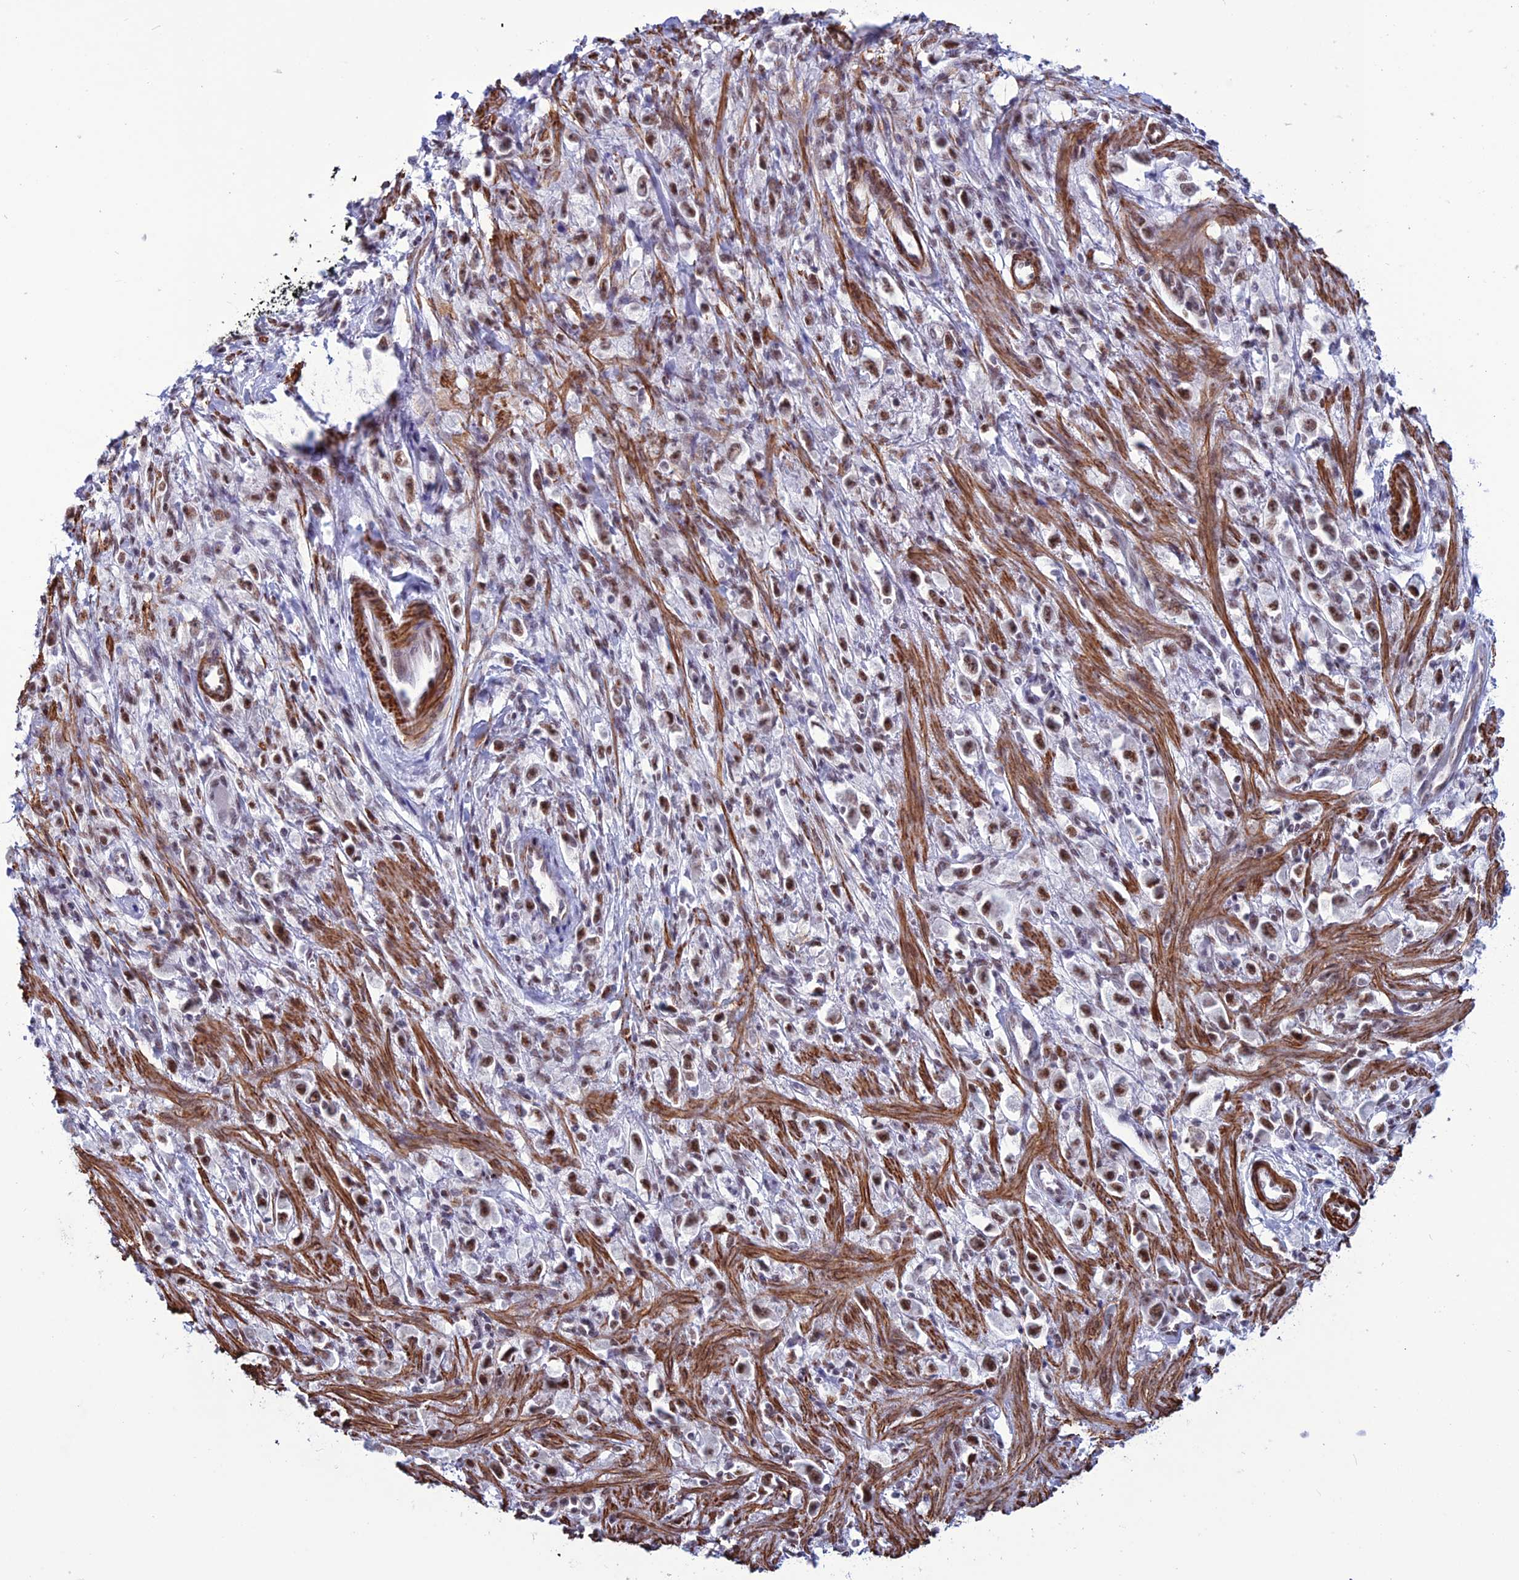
{"staining": {"intensity": "moderate", "quantity": ">75%", "location": "nuclear"}, "tissue": "stomach cancer", "cell_type": "Tumor cells", "image_type": "cancer", "snomed": [{"axis": "morphology", "description": "Adenocarcinoma, NOS"}, {"axis": "topography", "description": "Stomach"}], "caption": "Protein expression analysis of adenocarcinoma (stomach) reveals moderate nuclear expression in about >75% of tumor cells.", "gene": "U2AF1", "patient": {"sex": "female", "age": 59}}